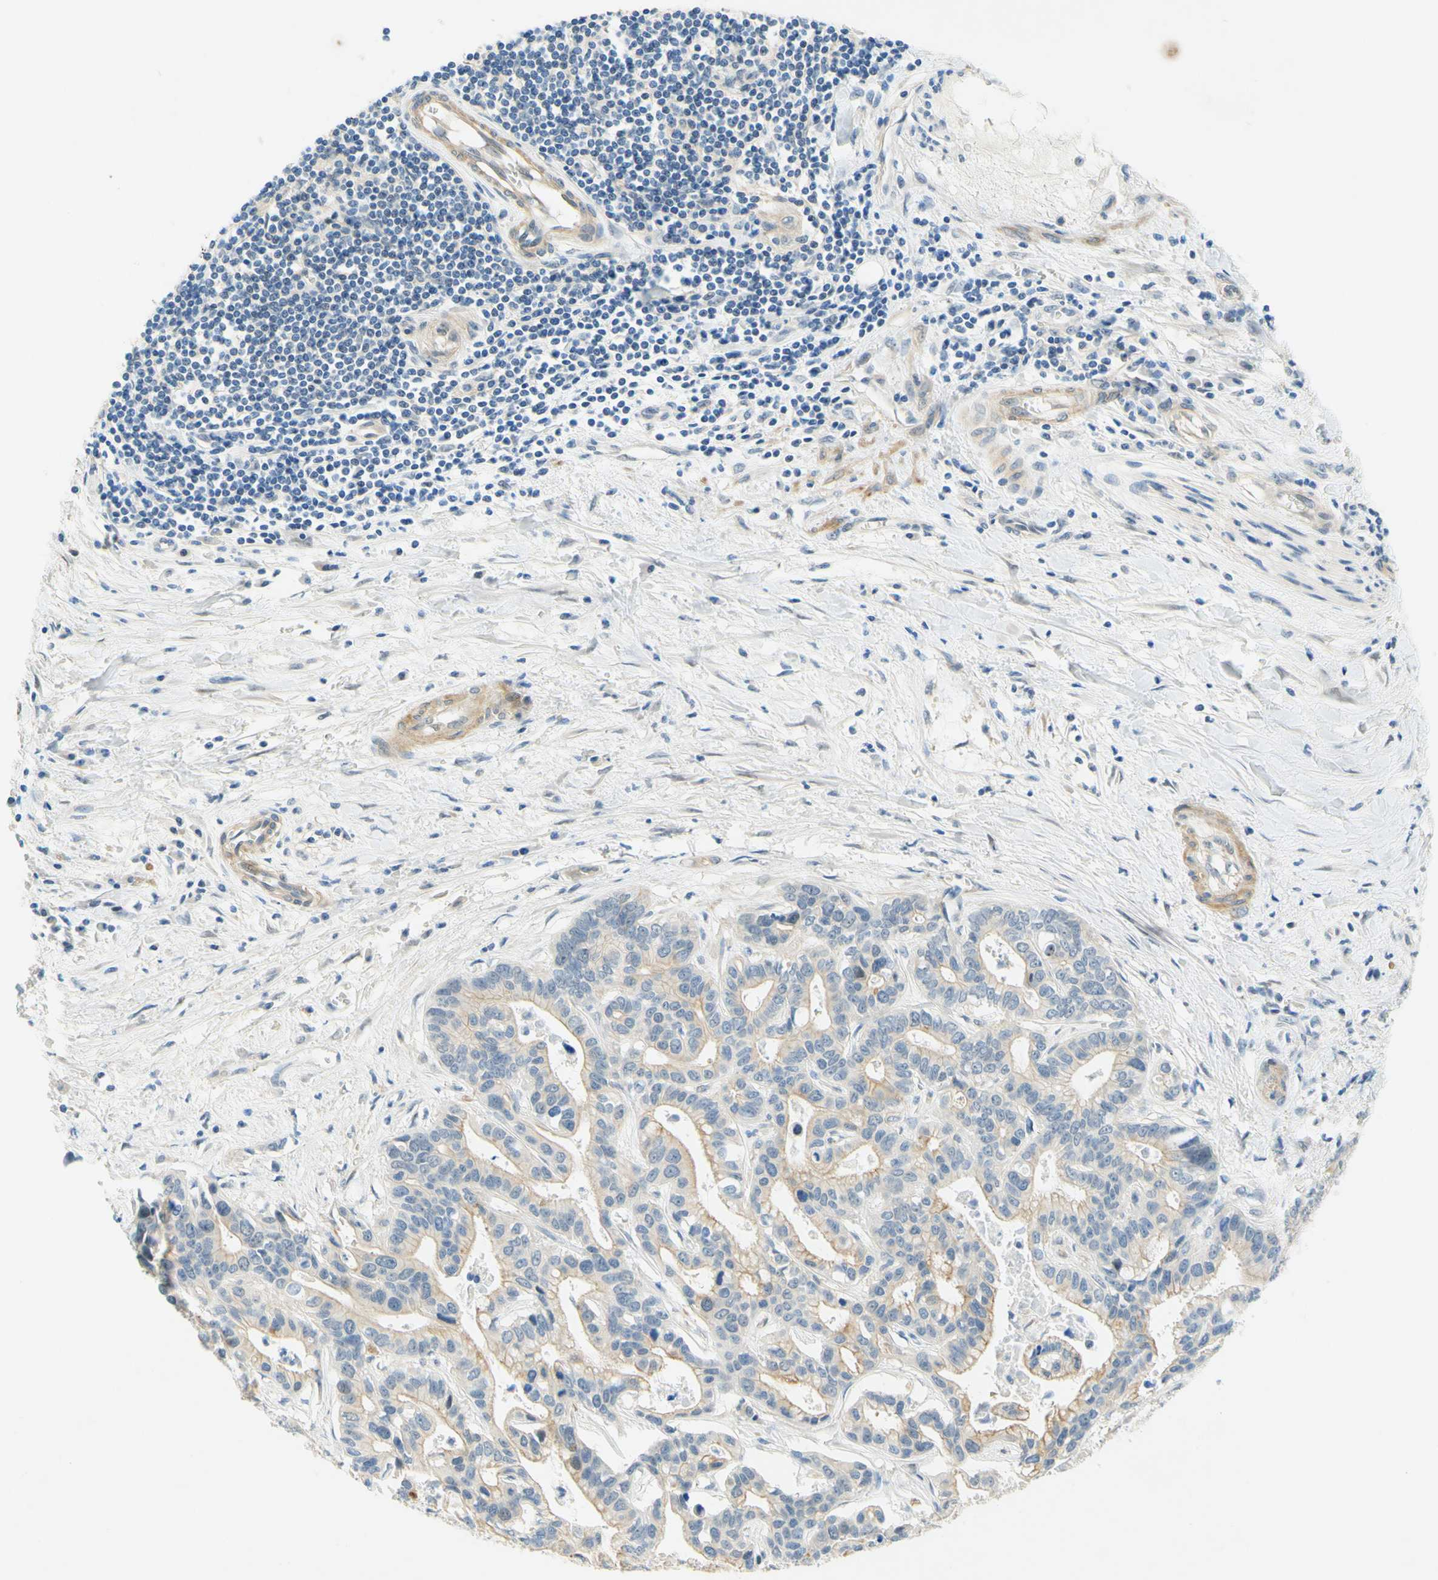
{"staining": {"intensity": "weak", "quantity": "25%-75%", "location": "cytoplasmic/membranous"}, "tissue": "liver cancer", "cell_type": "Tumor cells", "image_type": "cancer", "snomed": [{"axis": "morphology", "description": "Cholangiocarcinoma"}, {"axis": "topography", "description": "Liver"}], "caption": "Weak cytoplasmic/membranous protein positivity is present in about 25%-75% of tumor cells in cholangiocarcinoma (liver).", "gene": "ENTREP2", "patient": {"sex": "female", "age": 65}}